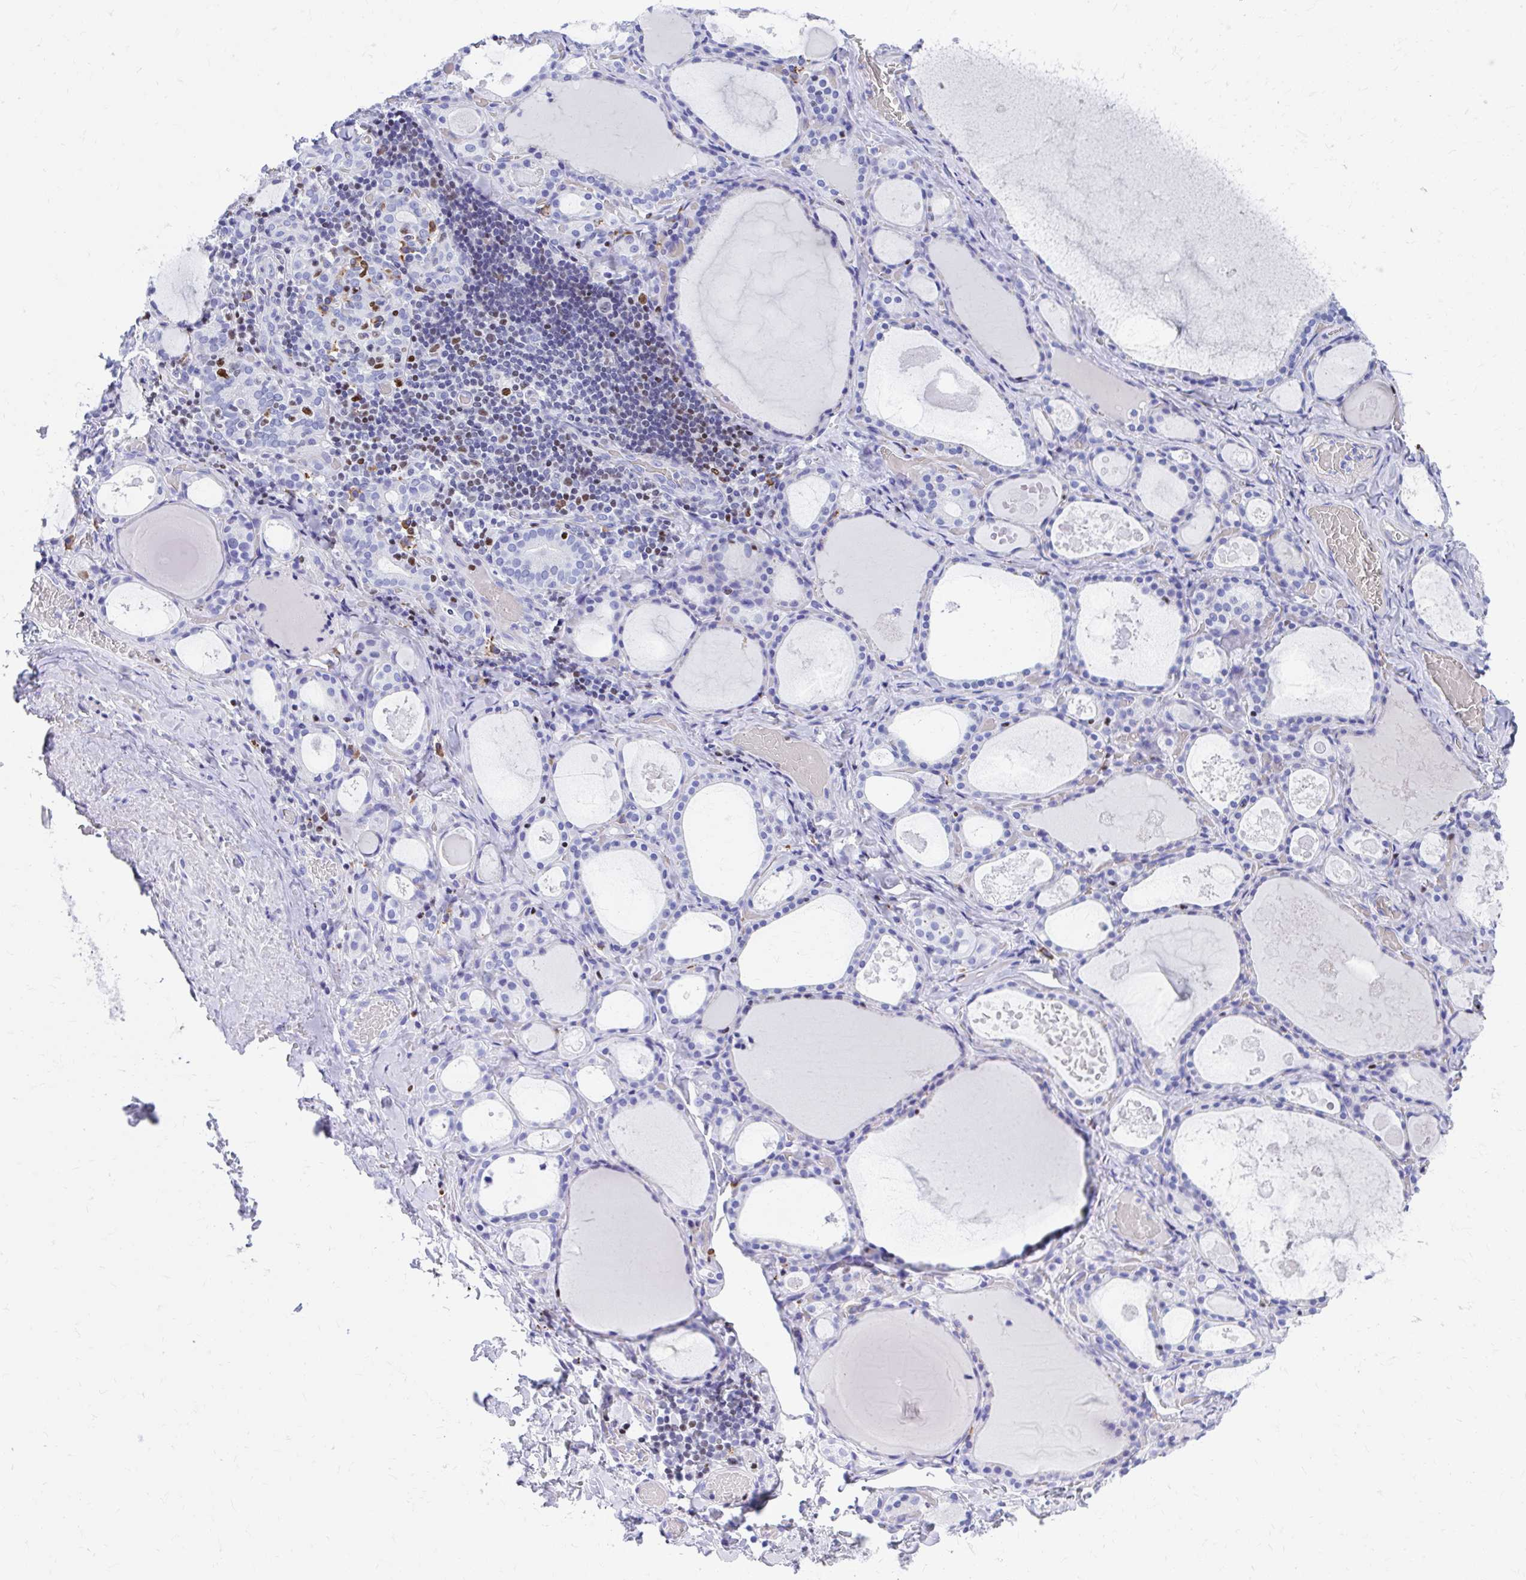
{"staining": {"intensity": "negative", "quantity": "none", "location": "none"}, "tissue": "thyroid gland", "cell_type": "Glandular cells", "image_type": "normal", "snomed": [{"axis": "morphology", "description": "Normal tissue, NOS"}, {"axis": "topography", "description": "Thyroid gland"}], "caption": "Immunohistochemical staining of unremarkable human thyroid gland displays no significant positivity in glandular cells. Brightfield microscopy of IHC stained with DAB (brown) and hematoxylin (blue), captured at high magnification.", "gene": "RUNX3", "patient": {"sex": "male", "age": 56}}